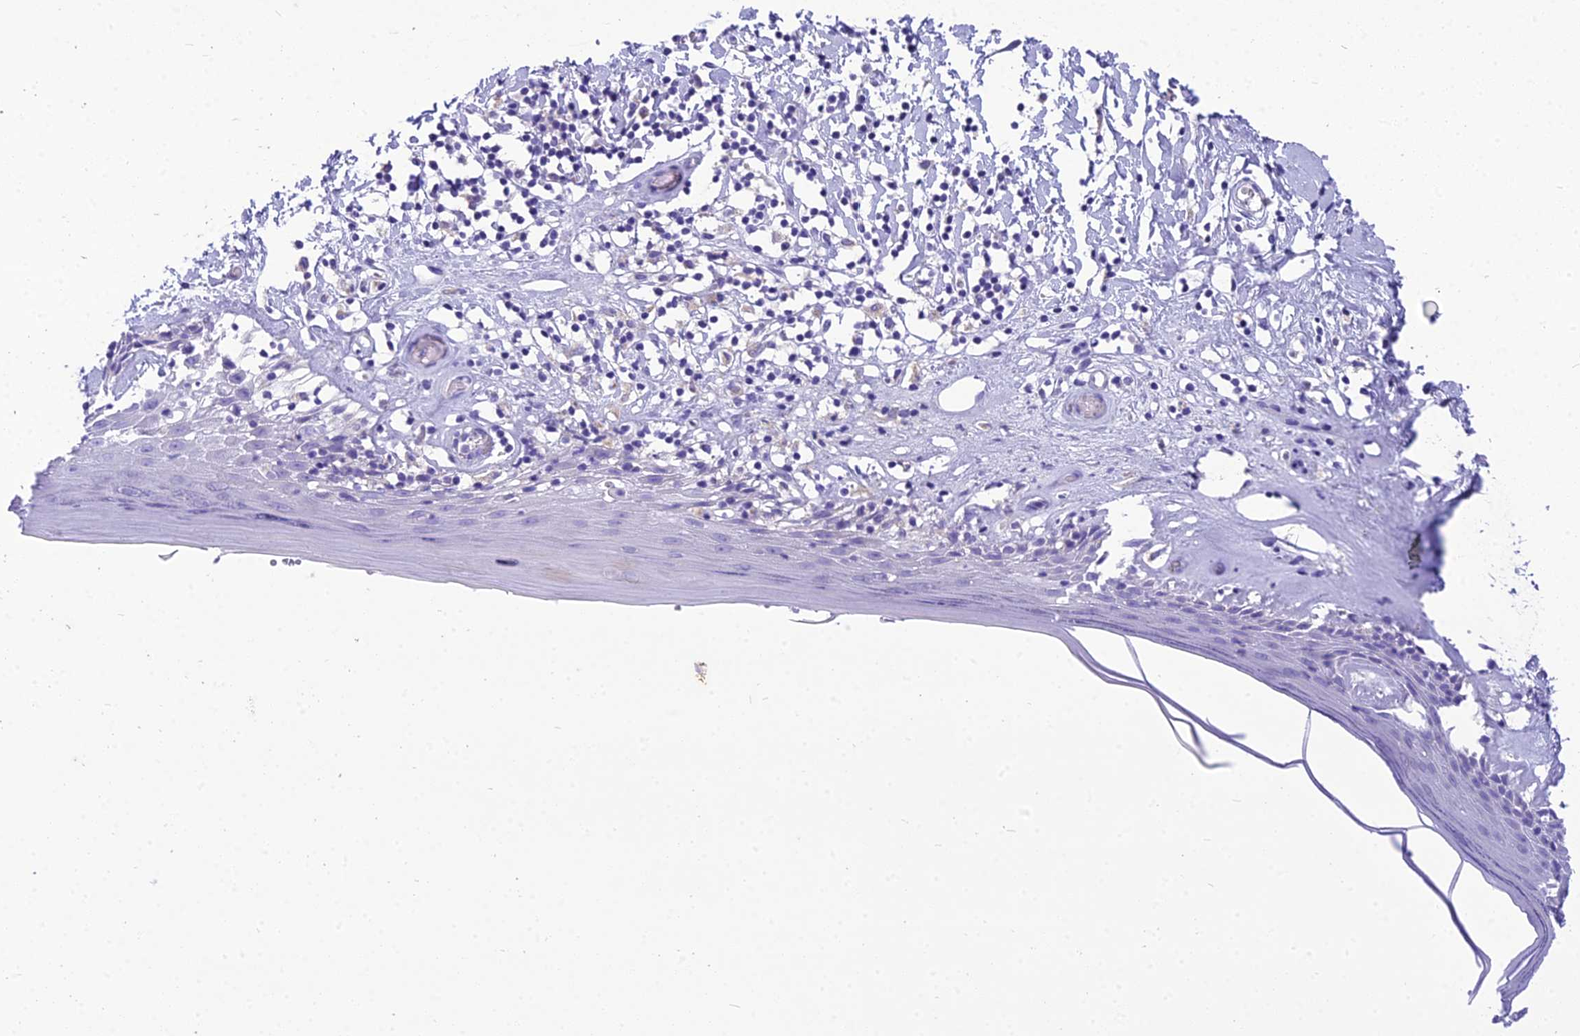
{"staining": {"intensity": "negative", "quantity": "none", "location": "none"}, "tissue": "skin", "cell_type": "Epidermal cells", "image_type": "normal", "snomed": [{"axis": "morphology", "description": "Normal tissue, NOS"}, {"axis": "topography", "description": "Adipose tissue"}, {"axis": "topography", "description": "Vascular tissue"}, {"axis": "topography", "description": "Vulva"}, {"axis": "topography", "description": "Peripheral nerve tissue"}], "caption": "Immunohistochemistry histopathology image of normal skin: human skin stained with DAB (3,3'-diaminobenzidine) shows no significant protein expression in epidermal cells. (Stains: DAB (3,3'-diaminobenzidine) immunohistochemistry with hematoxylin counter stain, Microscopy: brightfield microscopy at high magnification).", "gene": "MIIP", "patient": {"sex": "female", "age": 86}}